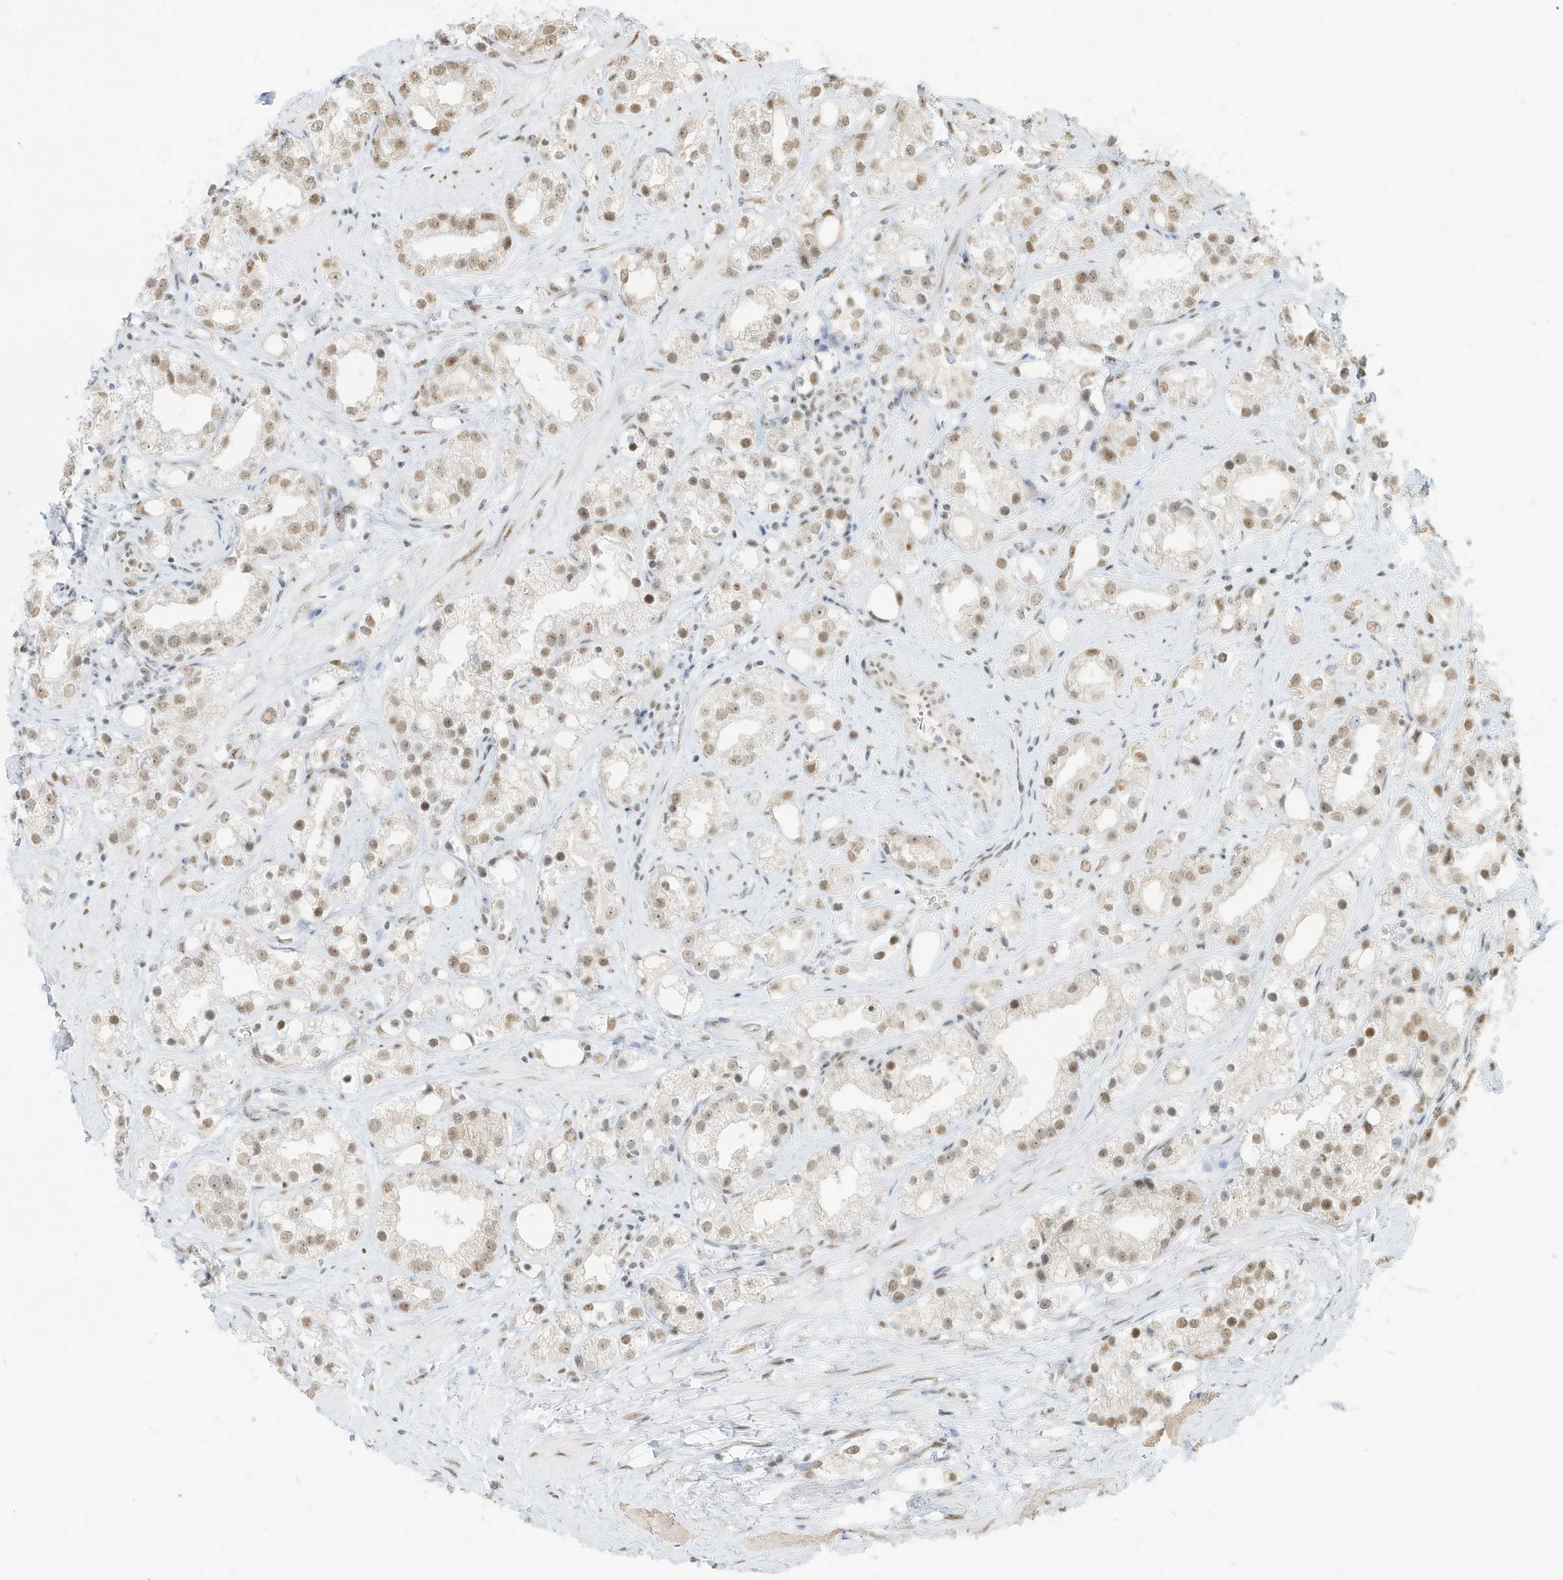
{"staining": {"intensity": "moderate", "quantity": ">75%", "location": "nuclear"}, "tissue": "prostate cancer", "cell_type": "Tumor cells", "image_type": "cancer", "snomed": [{"axis": "morphology", "description": "Adenocarcinoma, NOS"}, {"axis": "topography", "description": "Prostate"}], "caption": "Immunohistochemical staining of prostate adenocarcinoma exhibits medium levels of moderate nuclear expression in about >75% of tumor cells. The staining is performed using DAB brown chromogen to label protein expression. The nuclei are counter-stained blue using hematoxylin.", "gene": "NHSL1", "patient": {"sex": "male", "age": 79}}